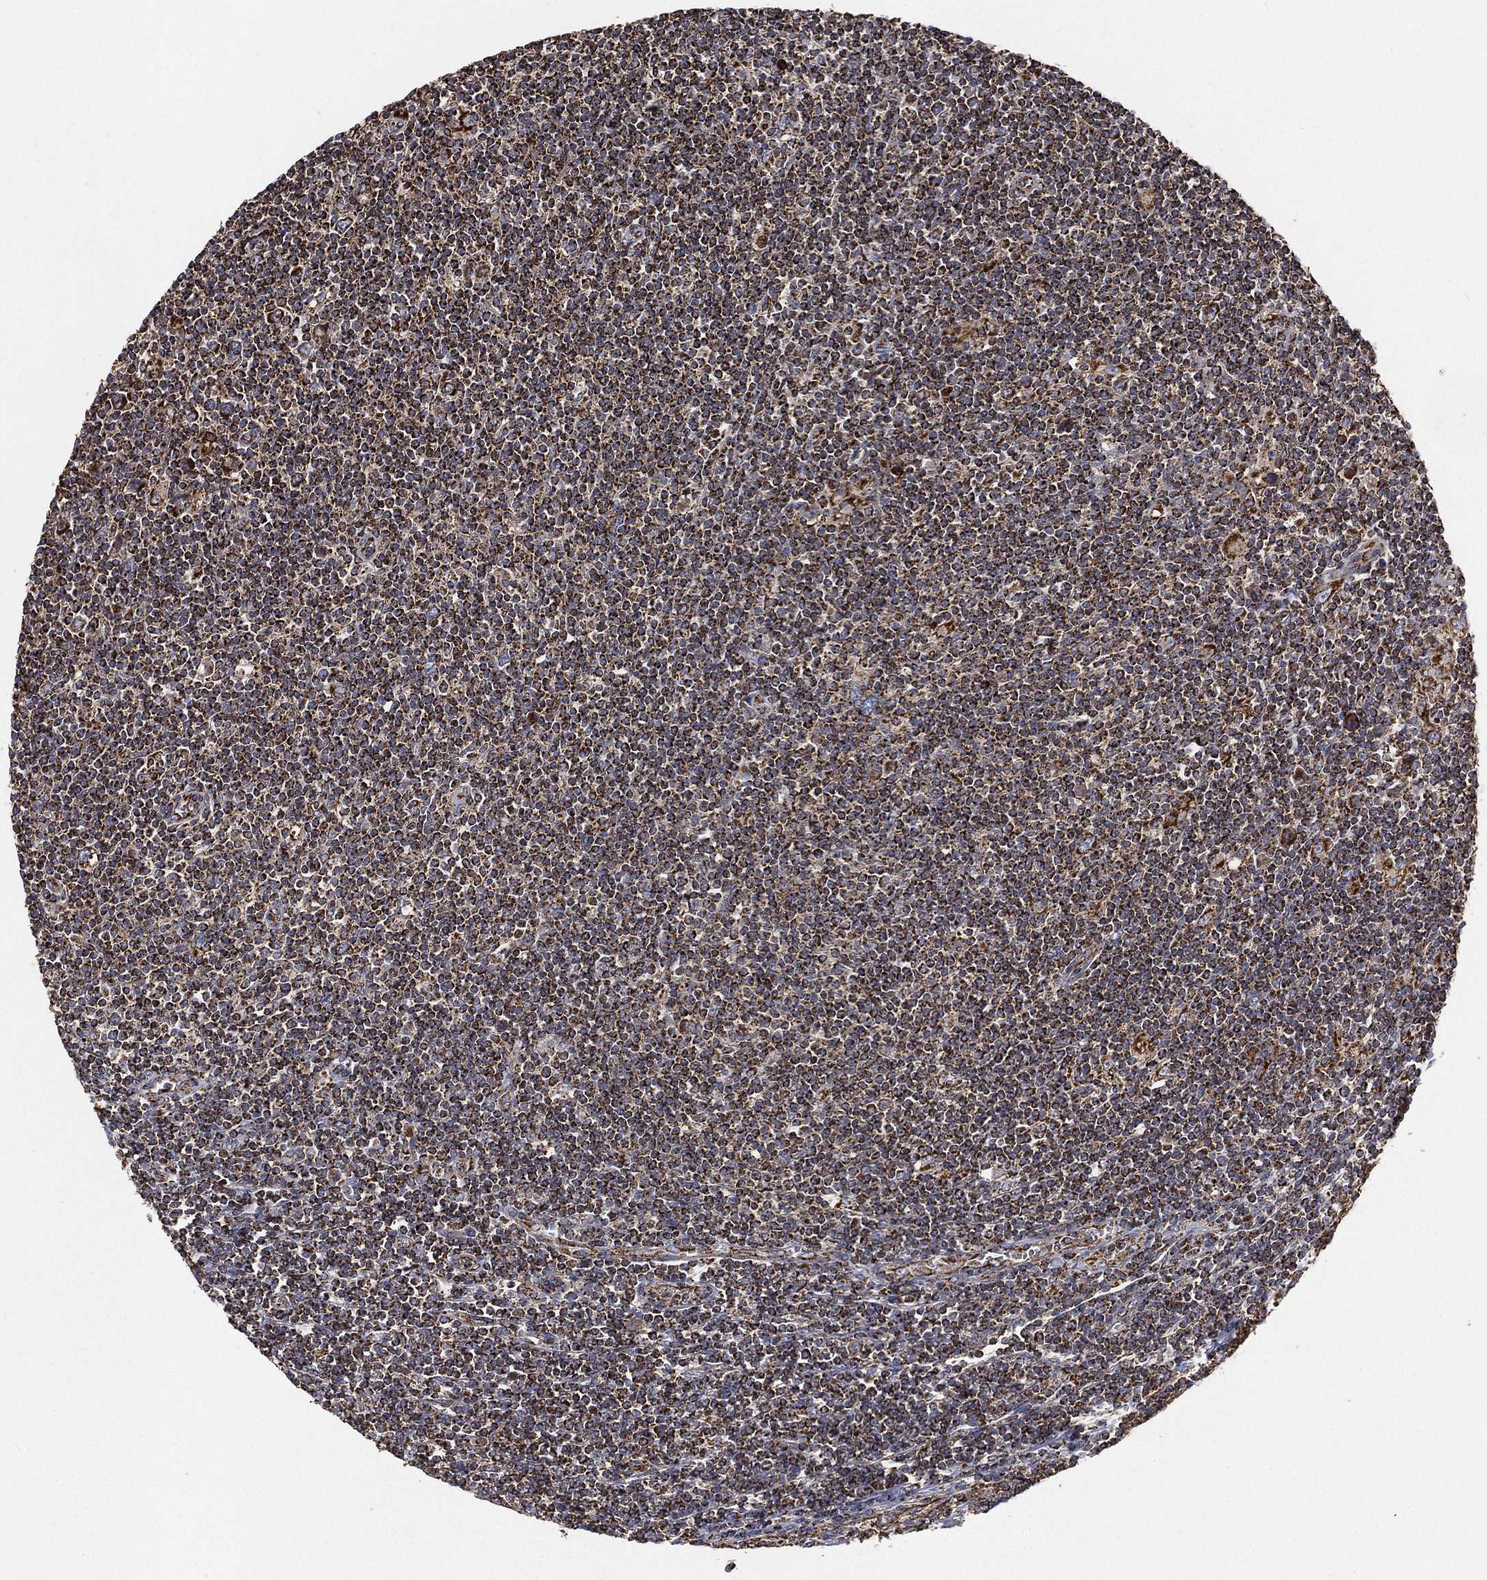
{"staining": {"intensity": "strong", "quantity": ">75%", "location": "cytoplasmic/membranous"}, "tissue": "lymphoma", "cell_type": "Tumor cells", "image_type": "cancer", "snomed": [{"axis": "morphology", "description": "Hodgkin's disease, NOS"}, {"axis": "topography", "description": "Lymph node"}], "caption": "DAB (3,3'-diaminobenzidine) immunohistochemical staining of human Hodgkin's disease reveals strong cytoplasmic/membranous protein positivity in approximately >75% of tumor cells.", "gene": "SLC38A7", "patient": {"sex": "male", "age": 40}}